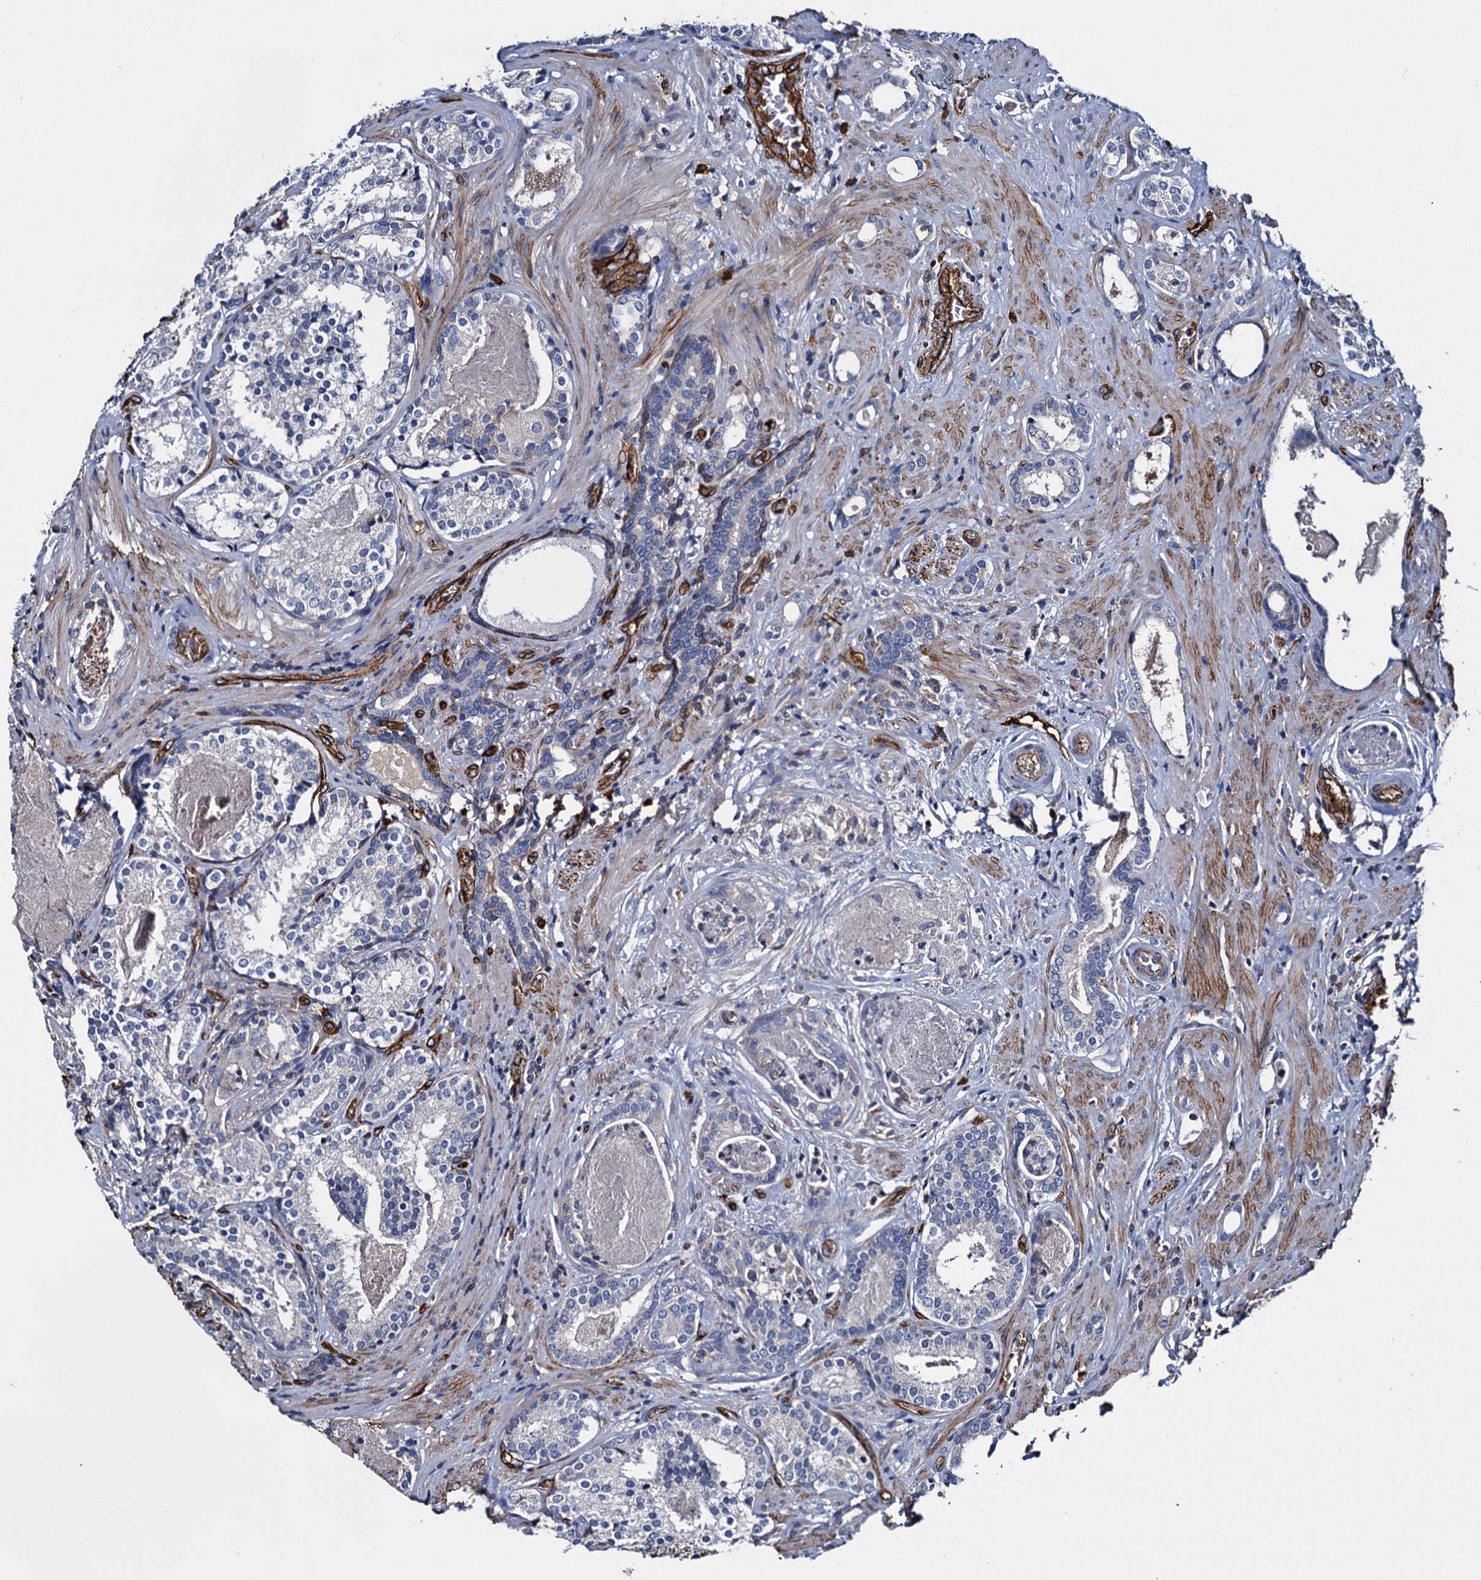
{"staining": {"intensity": "negative", "quantity": "none", "location": "none"}, "tissue": "prostate cancer", "cell_type": "Tumor cells", "image_type": "cancer", "snomed": [{"axis": "morphology", "description": "Adenocarcinoma, High grade"}, {"axis": "topography", "description": "Prostate"}], "caption": "A high-resolution photomicrograph shows immunohistochemistry staining of prostate cancer (high-grade adenocarcinoma), which reveals no significant staining in tumor cells.", "gene": "CACNA1C", "patient": {"sex": "male", "age": 58}}